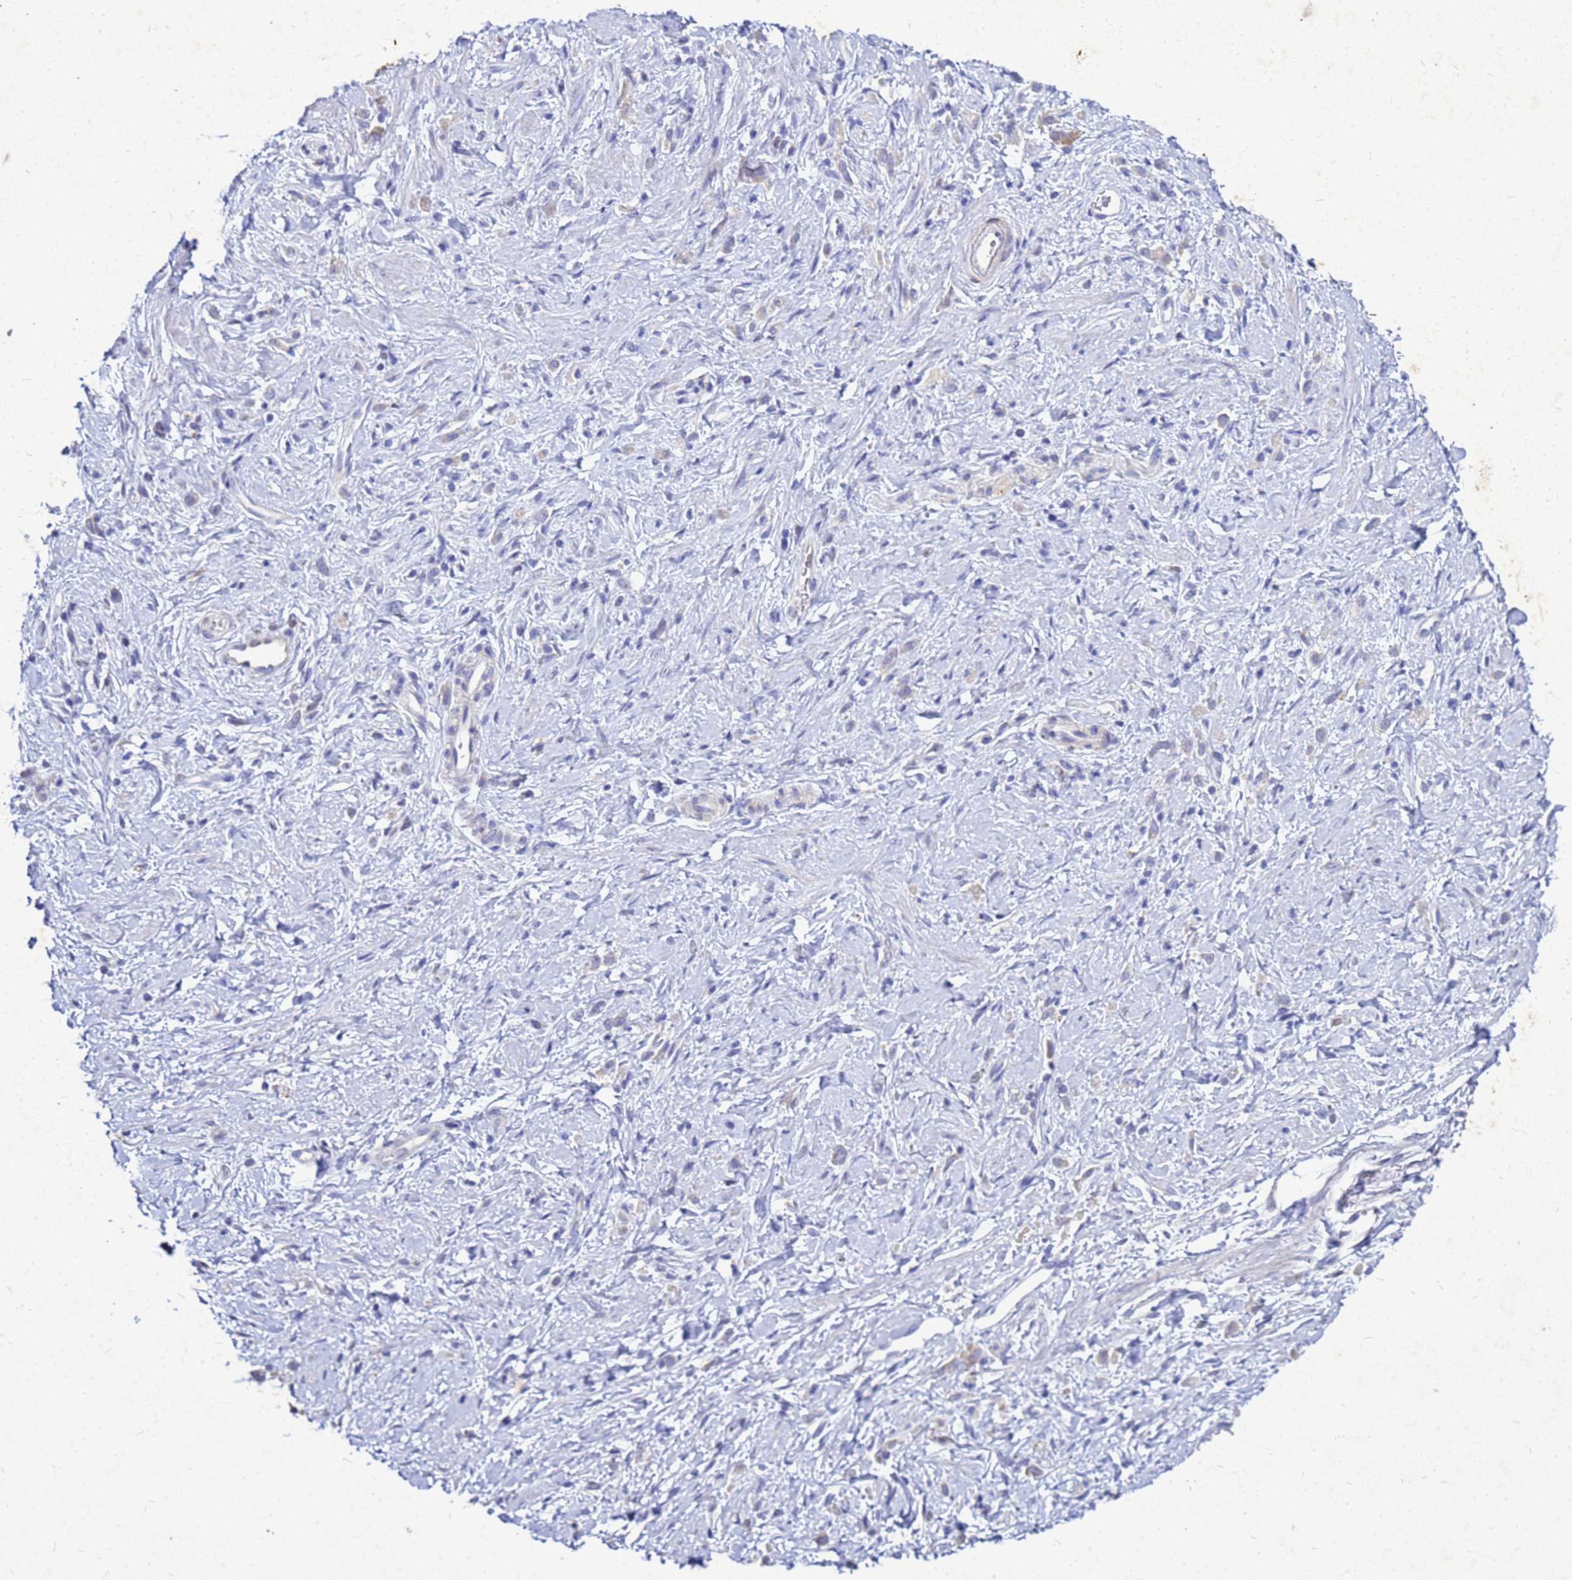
{"staining": {"intensity": "negative", "quantity": "none", "location": "none"}, "tissue": "stomach cancer", "cell_type": "Tumor cells", "image_type": "cancer", "snomed": [{"axis": "morphology", "description": "Adenocarcinoma, NOS"}, {"axis": "topography", "description": "Stomach"}], "caption": "The immunohistochemistry (IHC) photomicrograph has no significant positivity in tumor cells of stomach adenocarcinoma tissue.", "gene": "AKR1C1", "patient": {"sex": "female", "age": 60}}